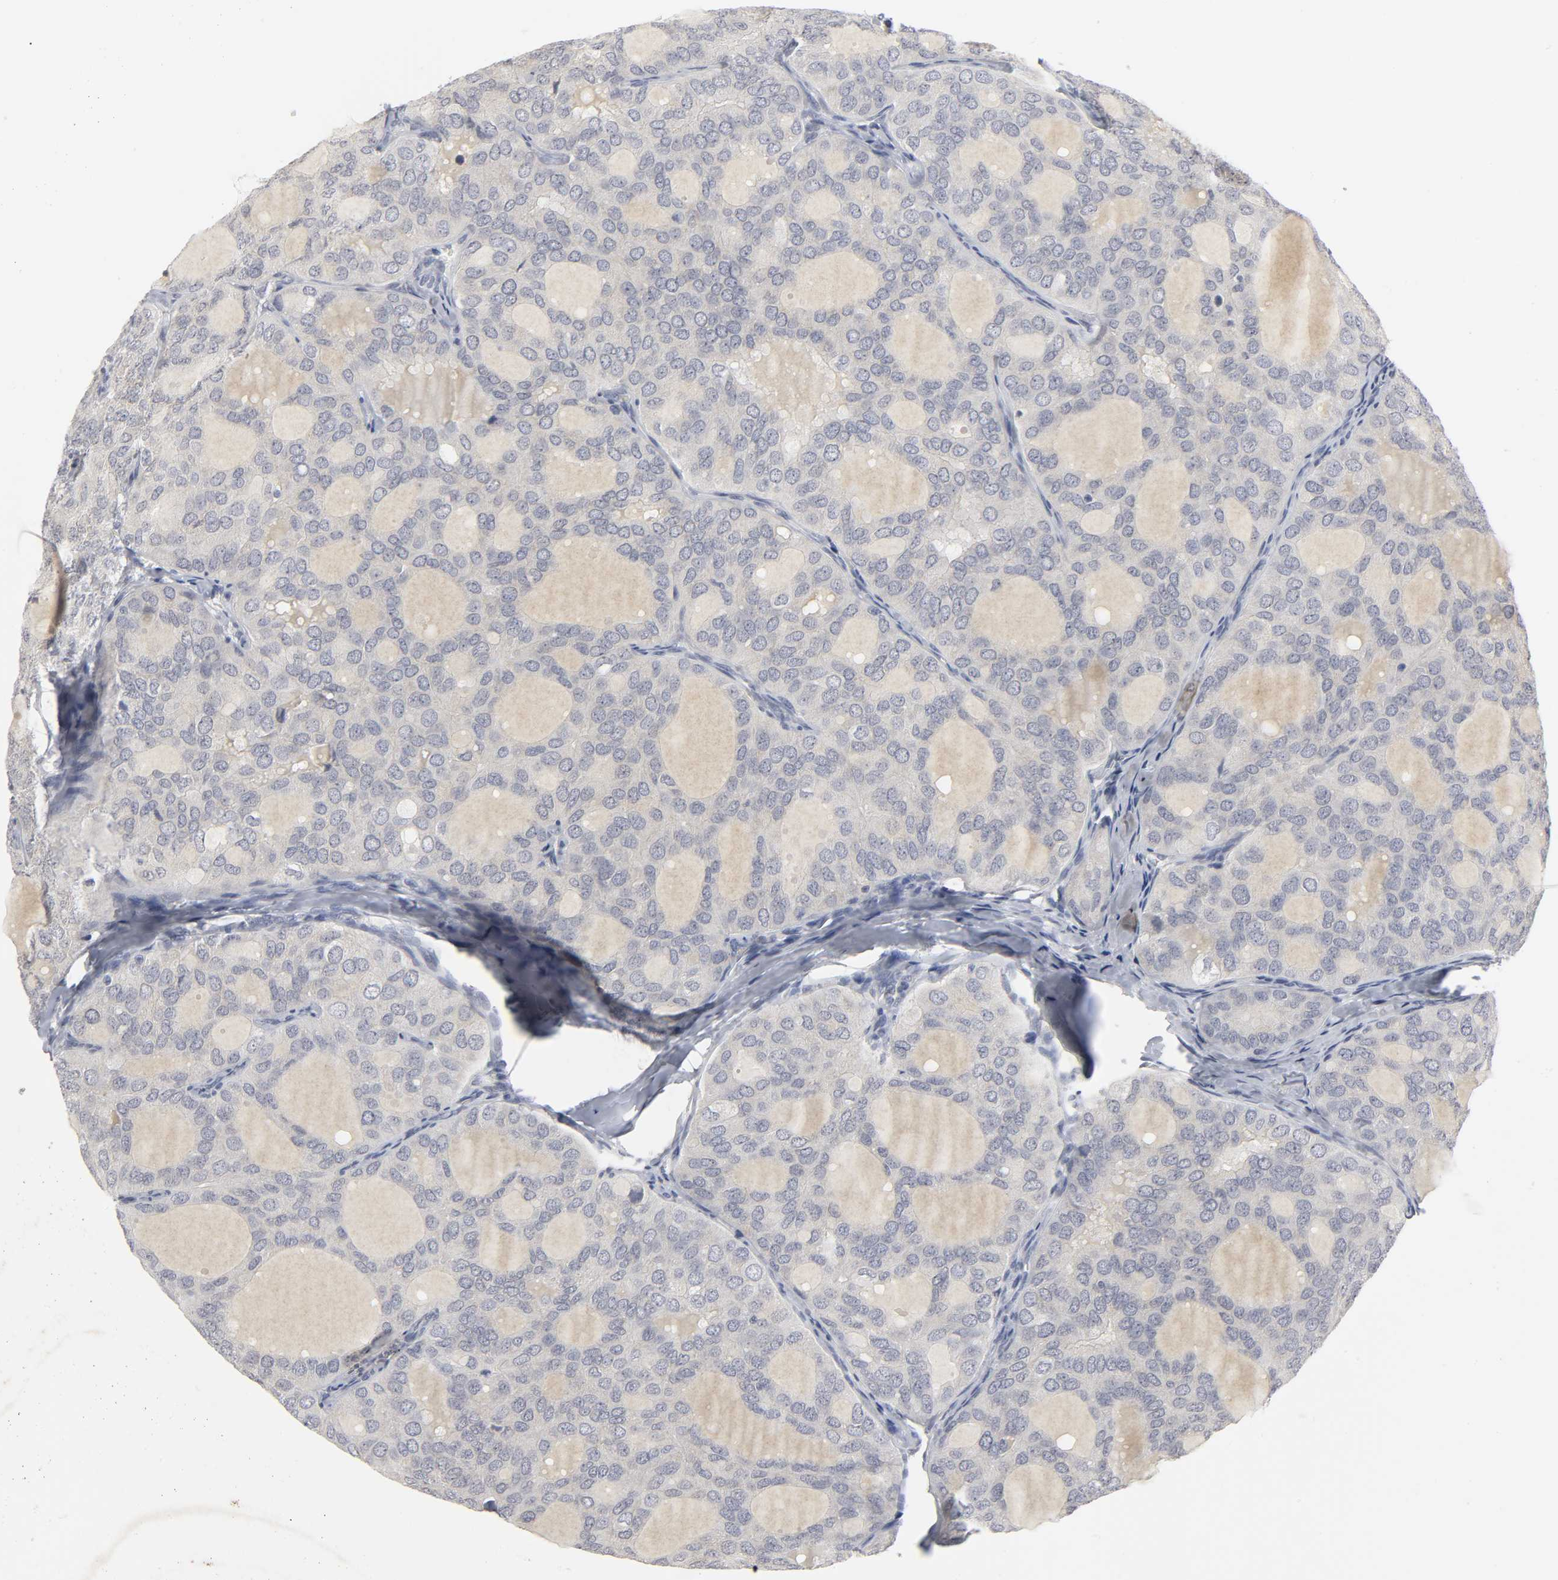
{"staining": {"intensity": "negative", "quantity": "none", "location": "none"}, "tissue": "thyroid cancer", "cell_type": "Tumor cells", "image_type": "cancer", "snomed": [{"axis": "morphology", "description": "Follicular adenoma carcinoma, NOS"}, {"axis": "topography", "description": "Thyroid gland"}], "caption": "The histopathology image demonstrates no staining of tumor cells in thyroid cancer.", "gene": "TCAP", "patient": {"sex": "male", "age": 75}}